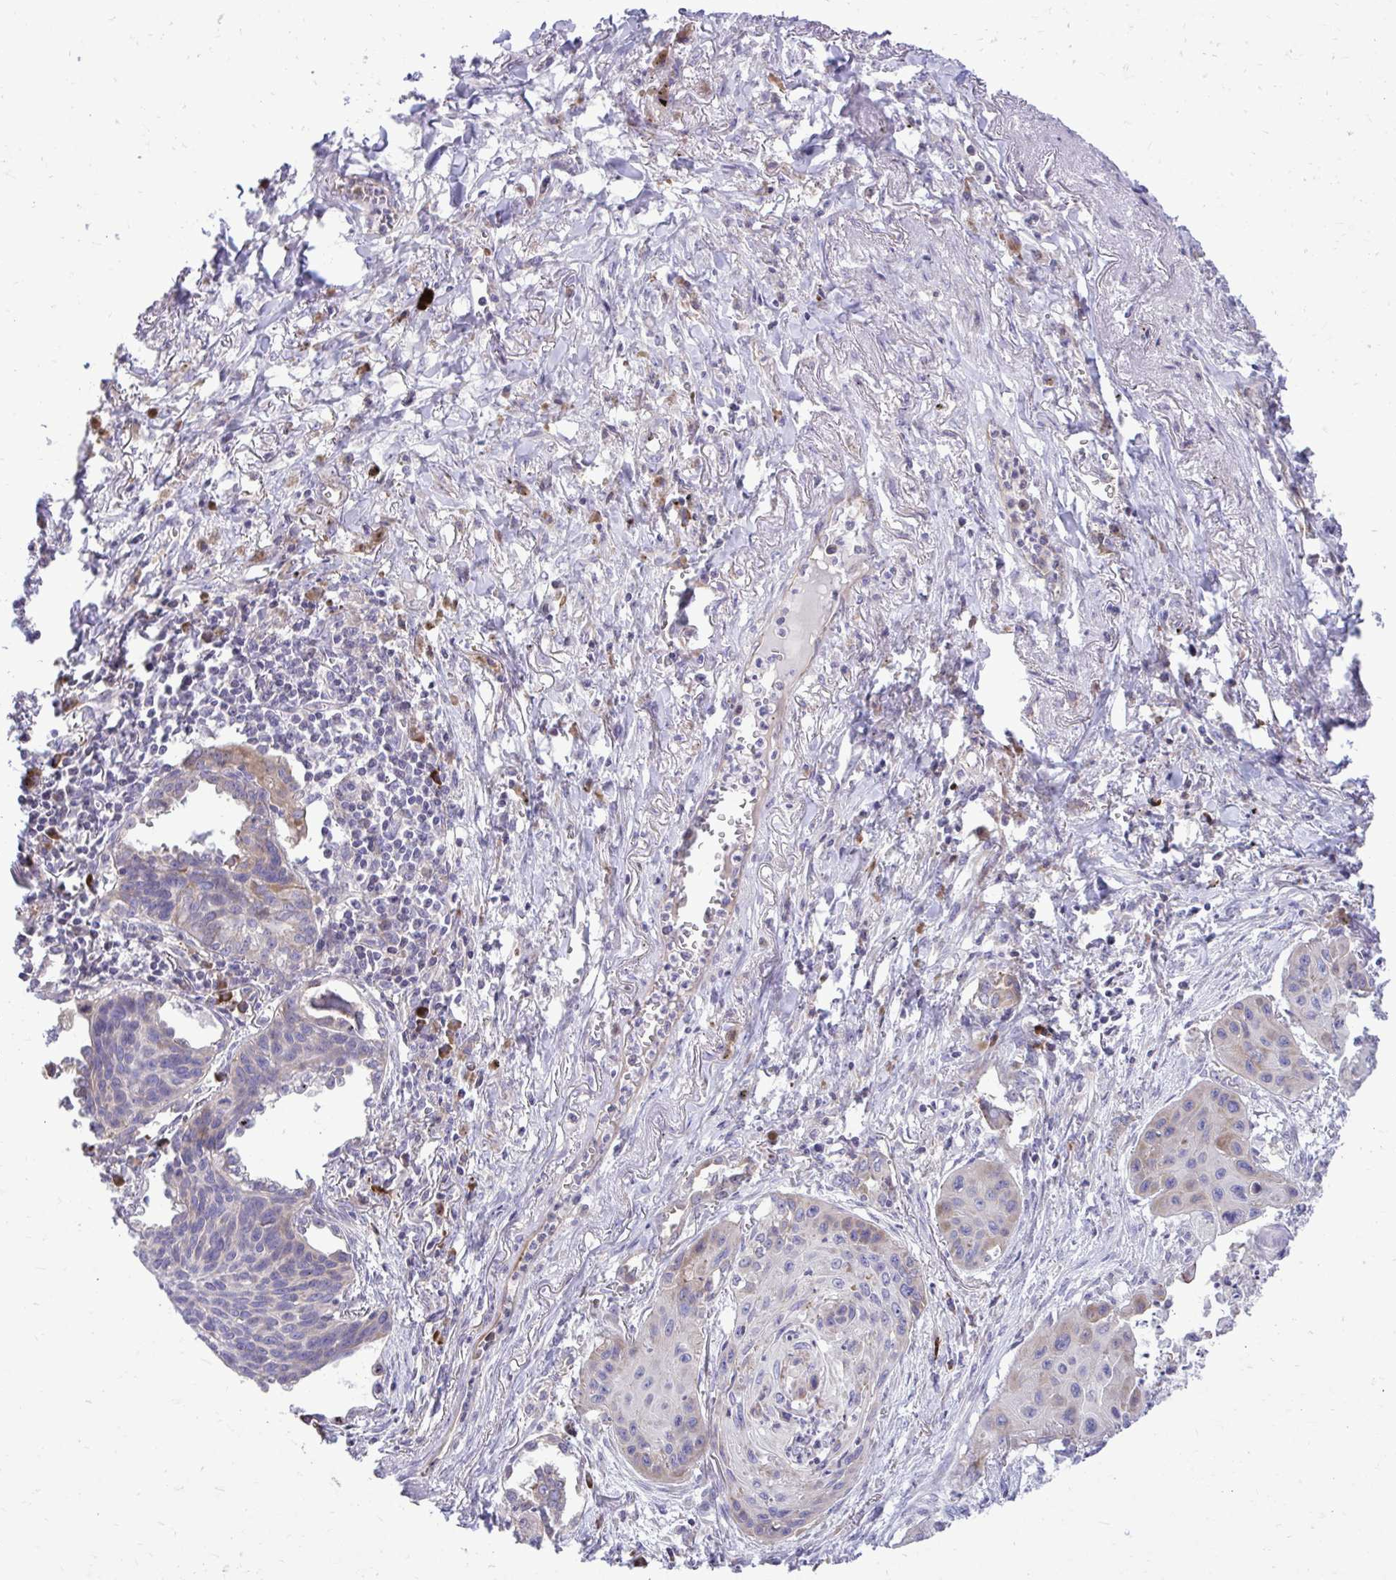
{"staining": {"intensity": "weak", "quantity": "25%-75%", "location": "cytoplasmic/membranous"}, "tissue": "lung cancer", "cell_type": "Tumor cells", "image_type": "cancer", "snomed": [{"axis": "morphology", "description": "Squamous cell carcinoma, NOS"}, {"axis": "topography", "description": "Lung"}], "caption": "This is an image of immunohistochemistry (IHC) staining of lung cancer (squamous cell carcinoma), which shows weak staining in the cytoplasmic/membranous of tumor cells.", "gene": "METTL9", "patient": {"sex": "male", "age": 71}}